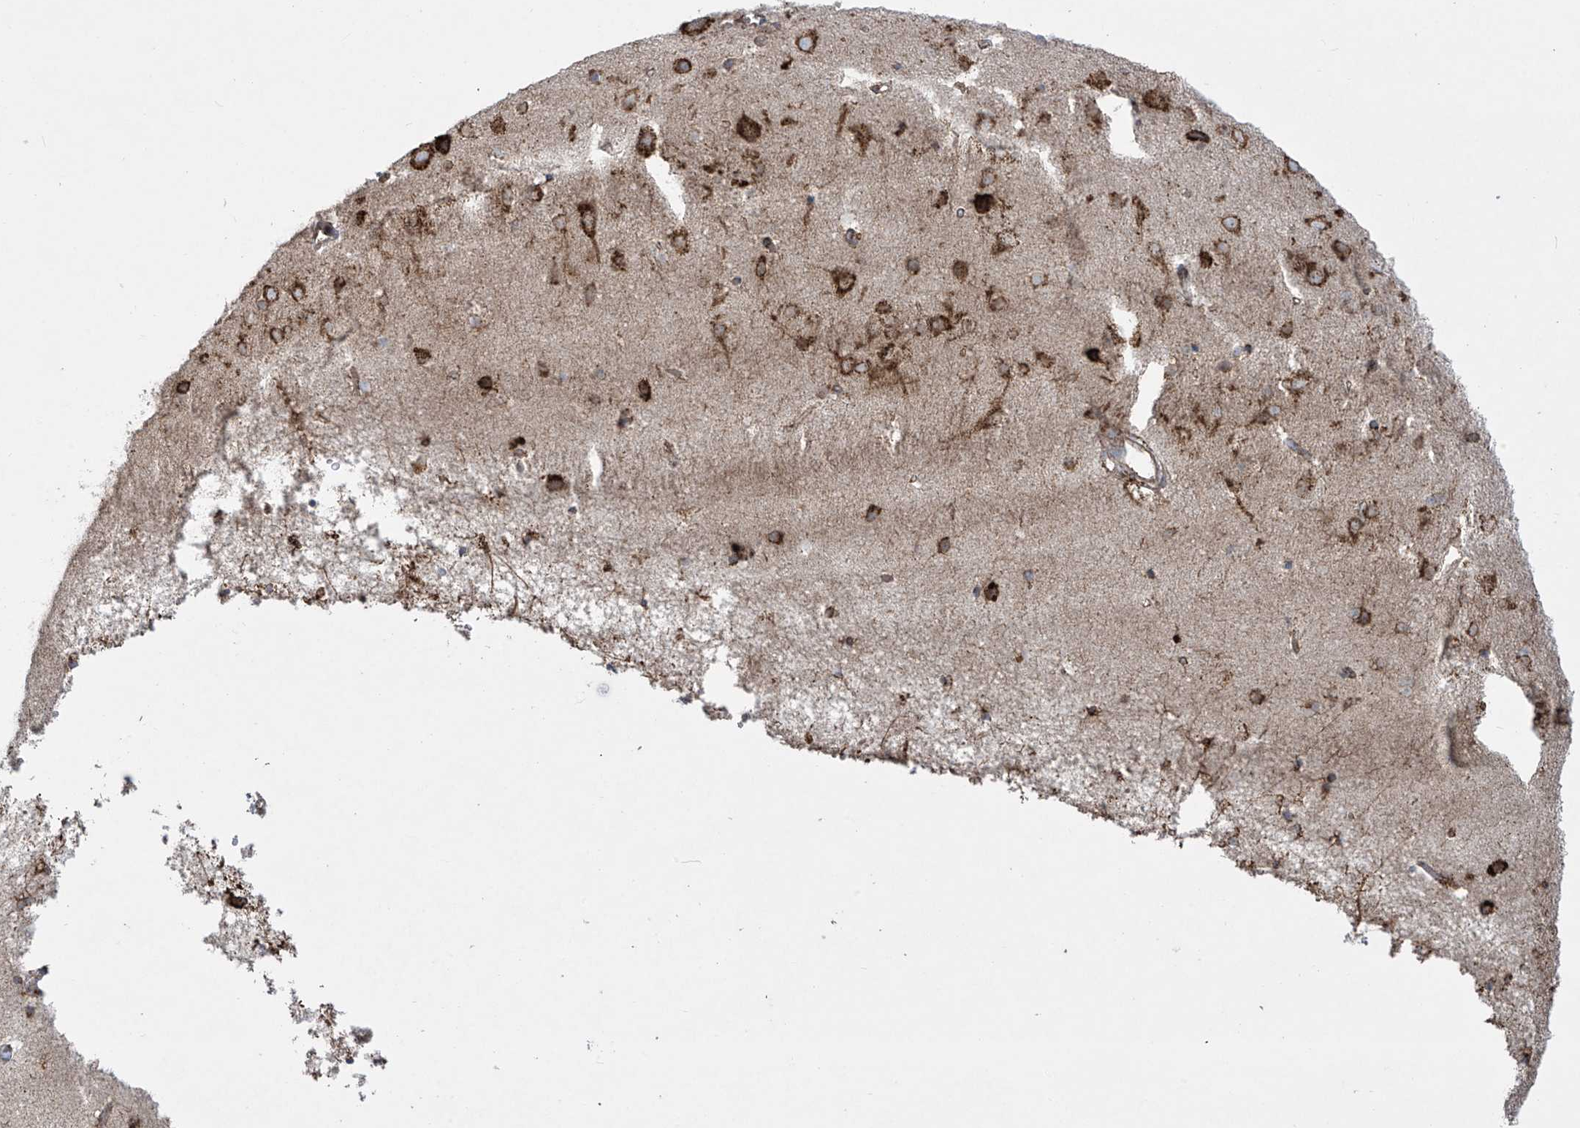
{"staining": {"intensity": "weak", "quantity": ">75%", "location": "cytoplasmic/membranous"}, "tissue": "cerebral cortex", "cell_type": "Endothelial cells", "image_type": "normal", "snomed": [{"axis": "morphology", "description": "Normal tissue, NOS"}, {"axis": "topography", "description": "Cerebral cortex"}], "caption": "Immunohistochemistry histopathology image of normal cerebral cortex: human cerebral cortex stained using IHC exhibits low levels of weak protein expression localized specifically in the cytoplasmic/membranous of endothelial cells, appearing as a cytoplasmic/membranous brown color.", "gene": "MX1", "patient": {"sex": "male", "age": 54}}